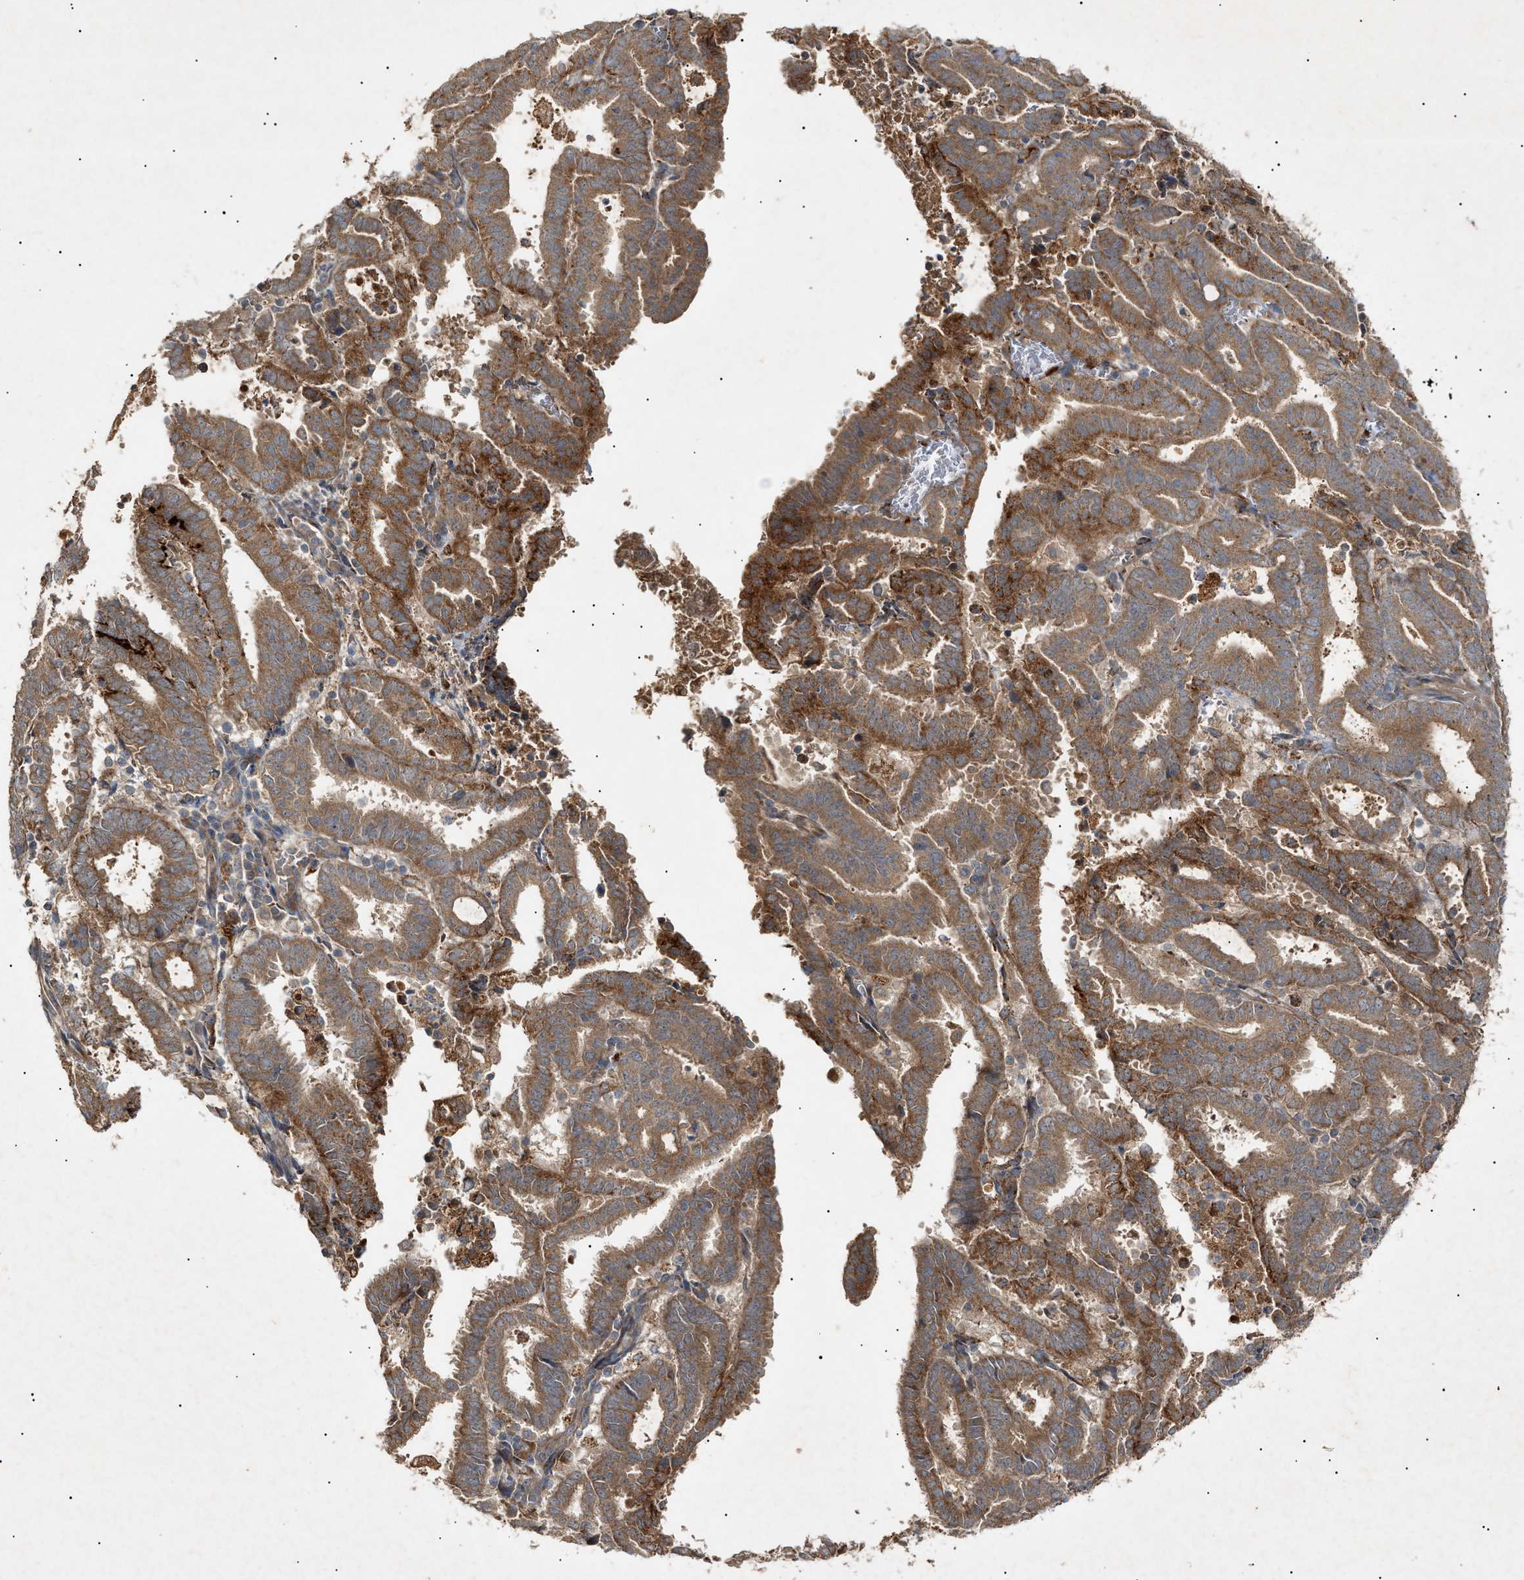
{"staining": {"intensity": "moderate", "quantity": ">75%", "location": "cytoplasmic/membranous"}, "tissue": "endometrial cancer", "cell_type": "Tumor cells", "image_type": "cancer", "snomed": [{"axis": "morphology", "description": "Adenocarcinoma, NOS"}, {"axis": "topography", "description": "Uterus"}], "caption": "Immunohistochemical staining of endometrial cancer demonstrates moderate cytoplasmic/membranous protein positivity in approximately >75% of tumor cells.", "gene": "MTCH1", "patient": {"sex": "female", "age": 83}}